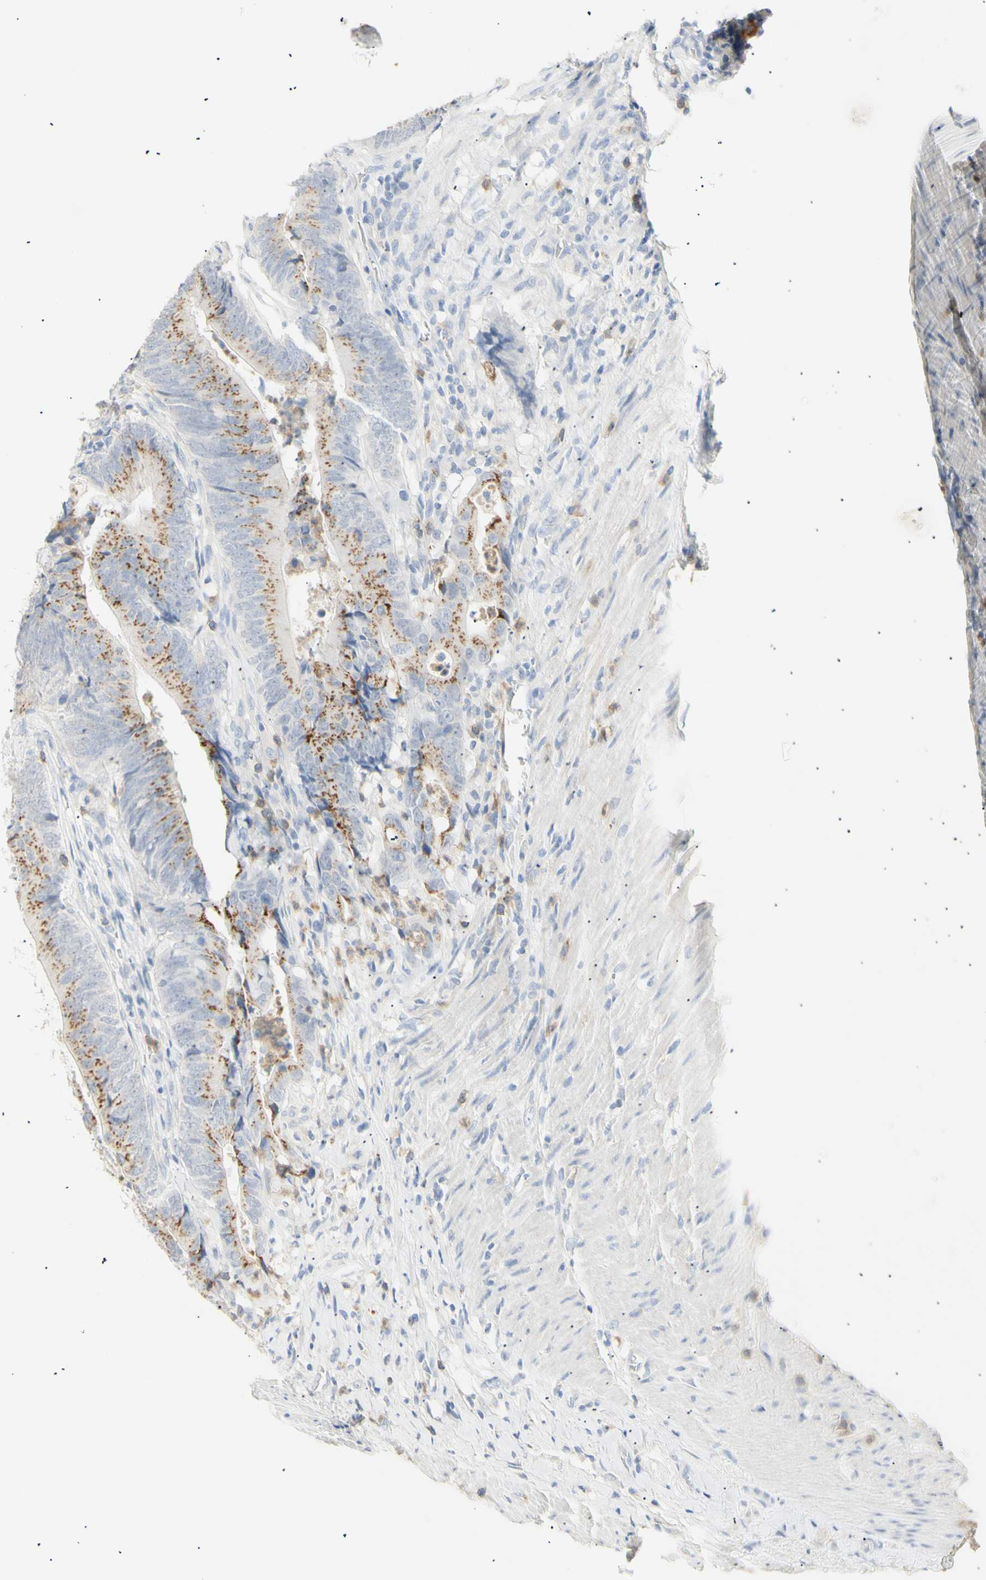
{"staining": {"intensity": "moderate", "quantity": ">75%", "location": "cytoplasmic/membranous"}, "tissue": "colorectal cancer", "cell_type": "Tumor cells", "image_type": "cancer", "snomed": [{"axis": "morphology", "description": "Normal tissue, NOS"}, {"axis": "morphology", "description": "Adenocarcinoma, NOS"}, {"axis": "topography", "description": "Colon"}], "caption": "This histopathology image displays colorectal cancer (adenocarcinoma) stained with IHC to label a protein in brown. The cytoplasmic/membranous of tumor cells show moderate positivity for the protein. Nuclei are counter-stained blue.", "gene": "B4GALNT3", "patient": {"sex": "male", "age": 56}}